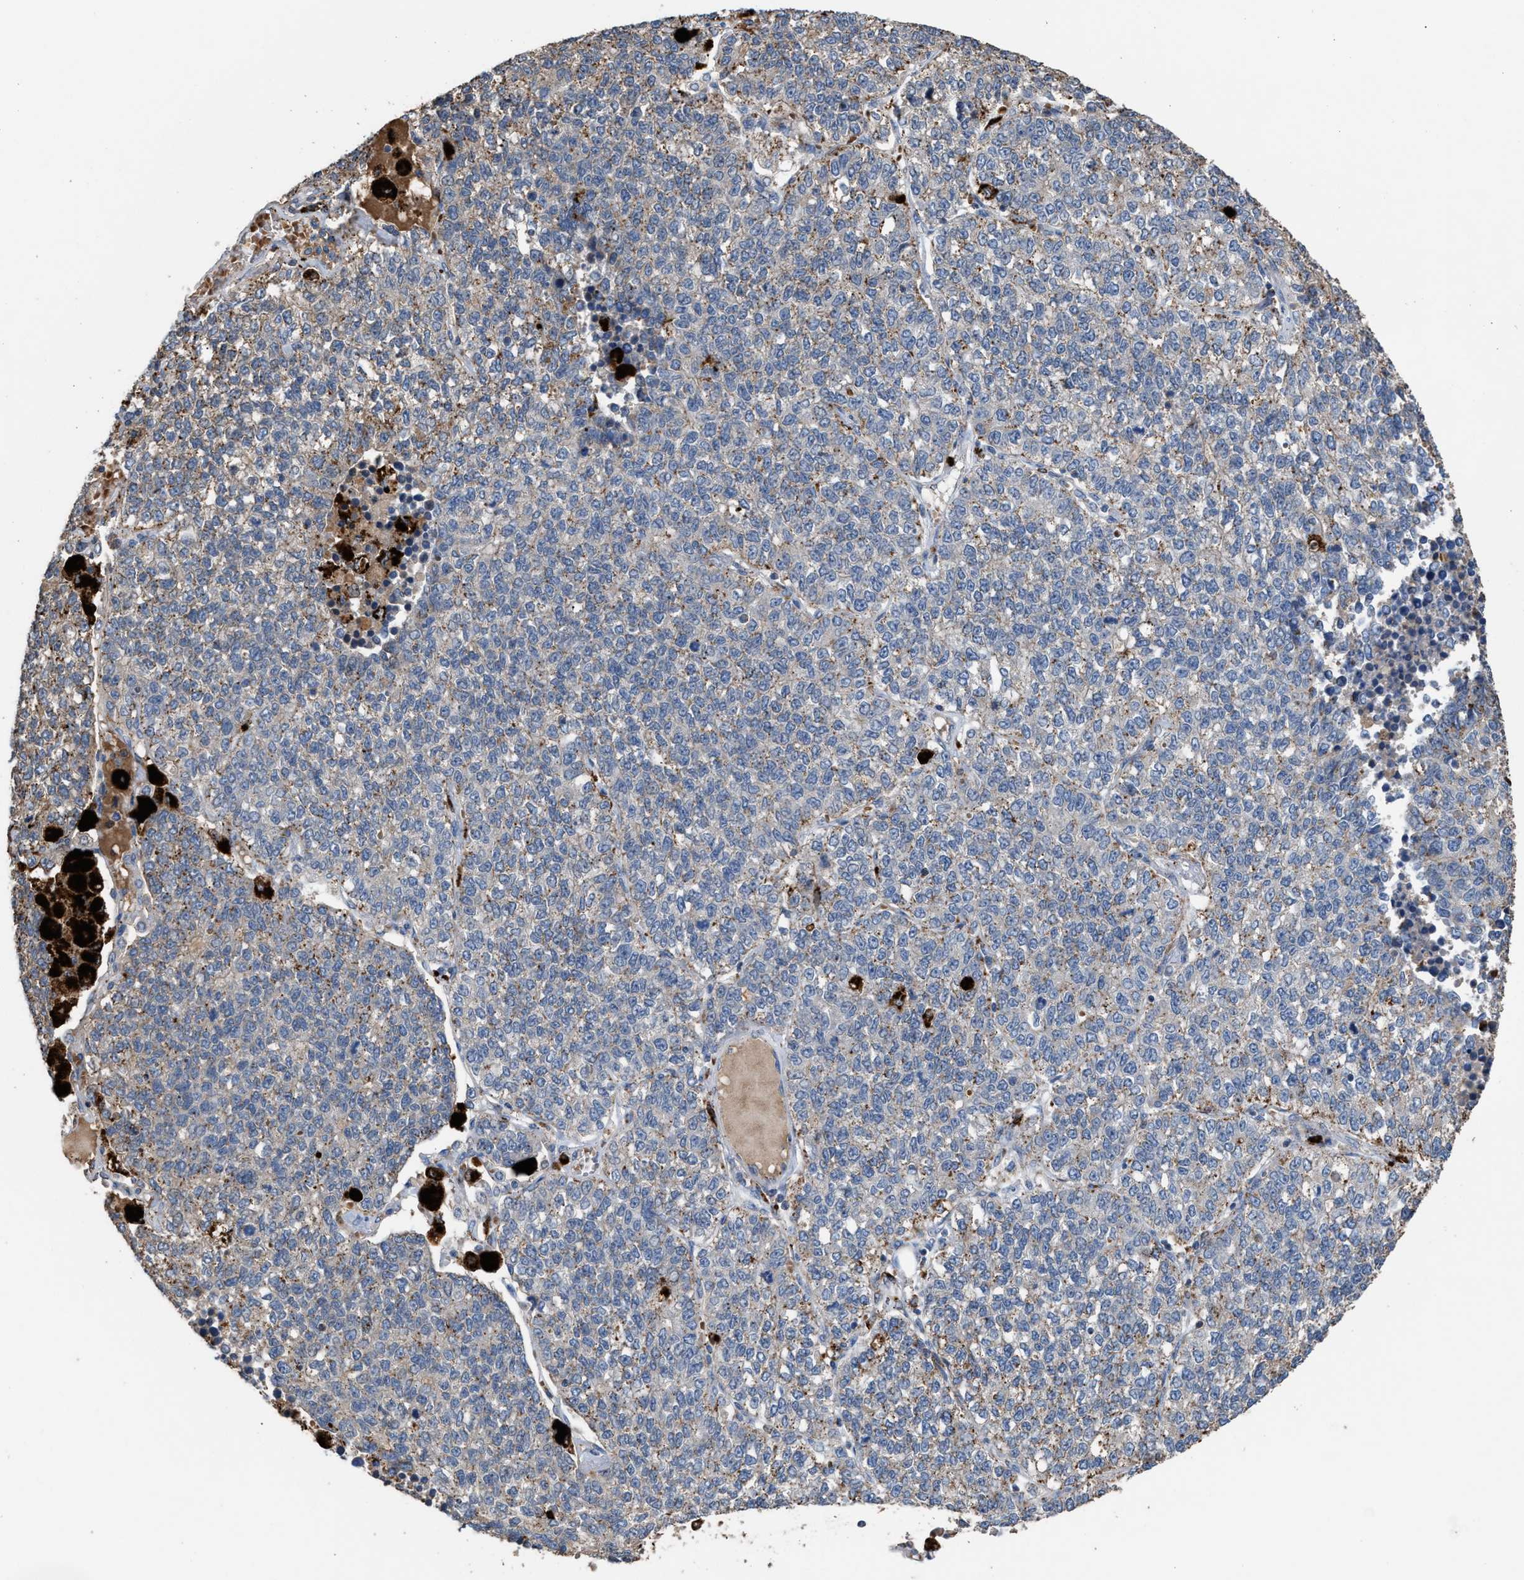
{"staining": {"intensity": "weak", "quantity": "<25%", "location": "cytoplasmic/membranous"}, "tissue": "lung cancer", "cell_type": "Tumor cells", "image_type": "cancer", "snomed": [{"axis": "morphology", "description": "Adenocarcinoma, NOS"}, {"axis": "topography", "description": "Lung"}], "caption": "Photomicrograph shows no significant protein expression in tumor cells of lung cancer (adenocarcinoma).", "gene": "ELMO3", "patient": {"sex": "male", "age": 49}}